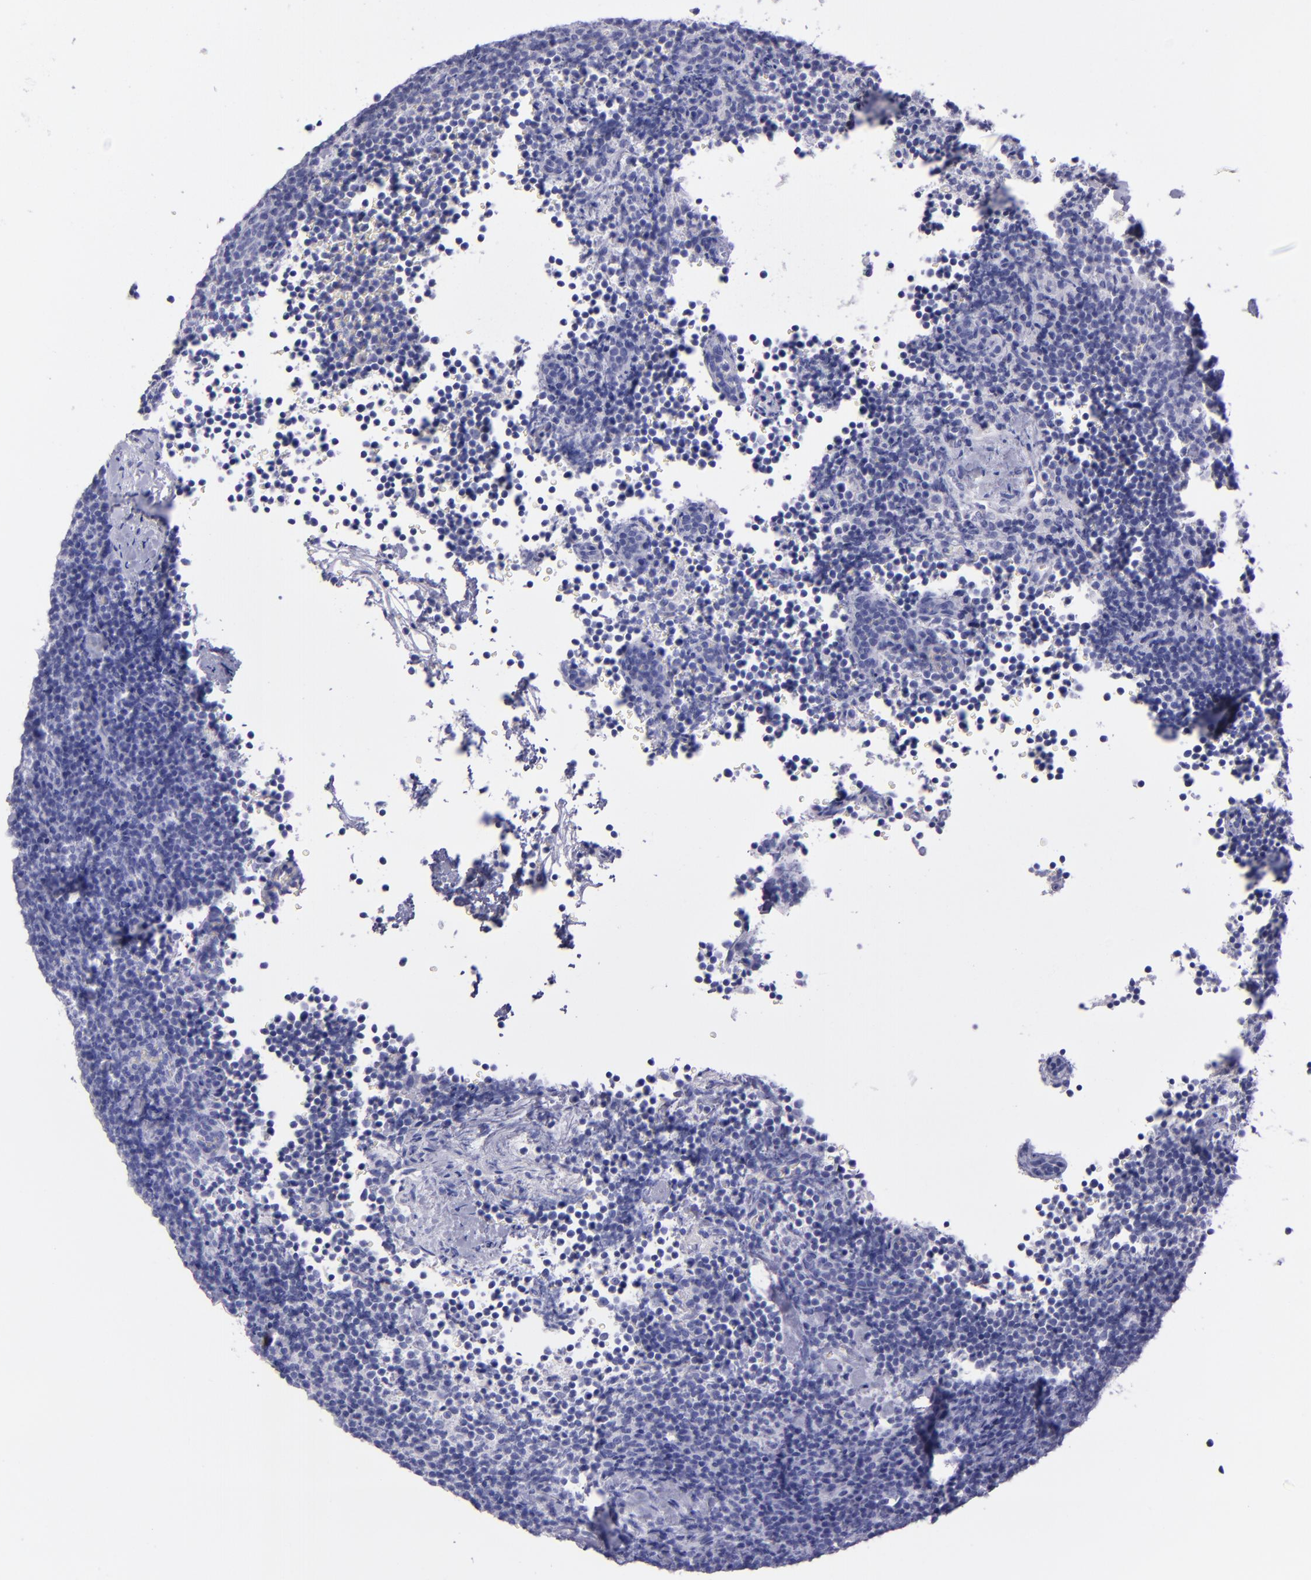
{"staining": {"intensity": "negative", "quantity": "none", "location": "none"}, "tissue": "lymphoma", "cell_type": "Tumor cells", "image_type": "cancer", "snomed": [{"axis": "morphology", "description": "Malignant lymphoma, non-Hodgkin's type, High grade"}, {"axis": "topography", "description": "Lymph node"}], "caption": "This is an immunohistochemistry histopathology image of human malignant lymphoma, non-Hodgkin's type (high-grade). There is no staining in tumor cells.", "gene": "TNNT3", "patient": {"sex": "female", "age": 58}}